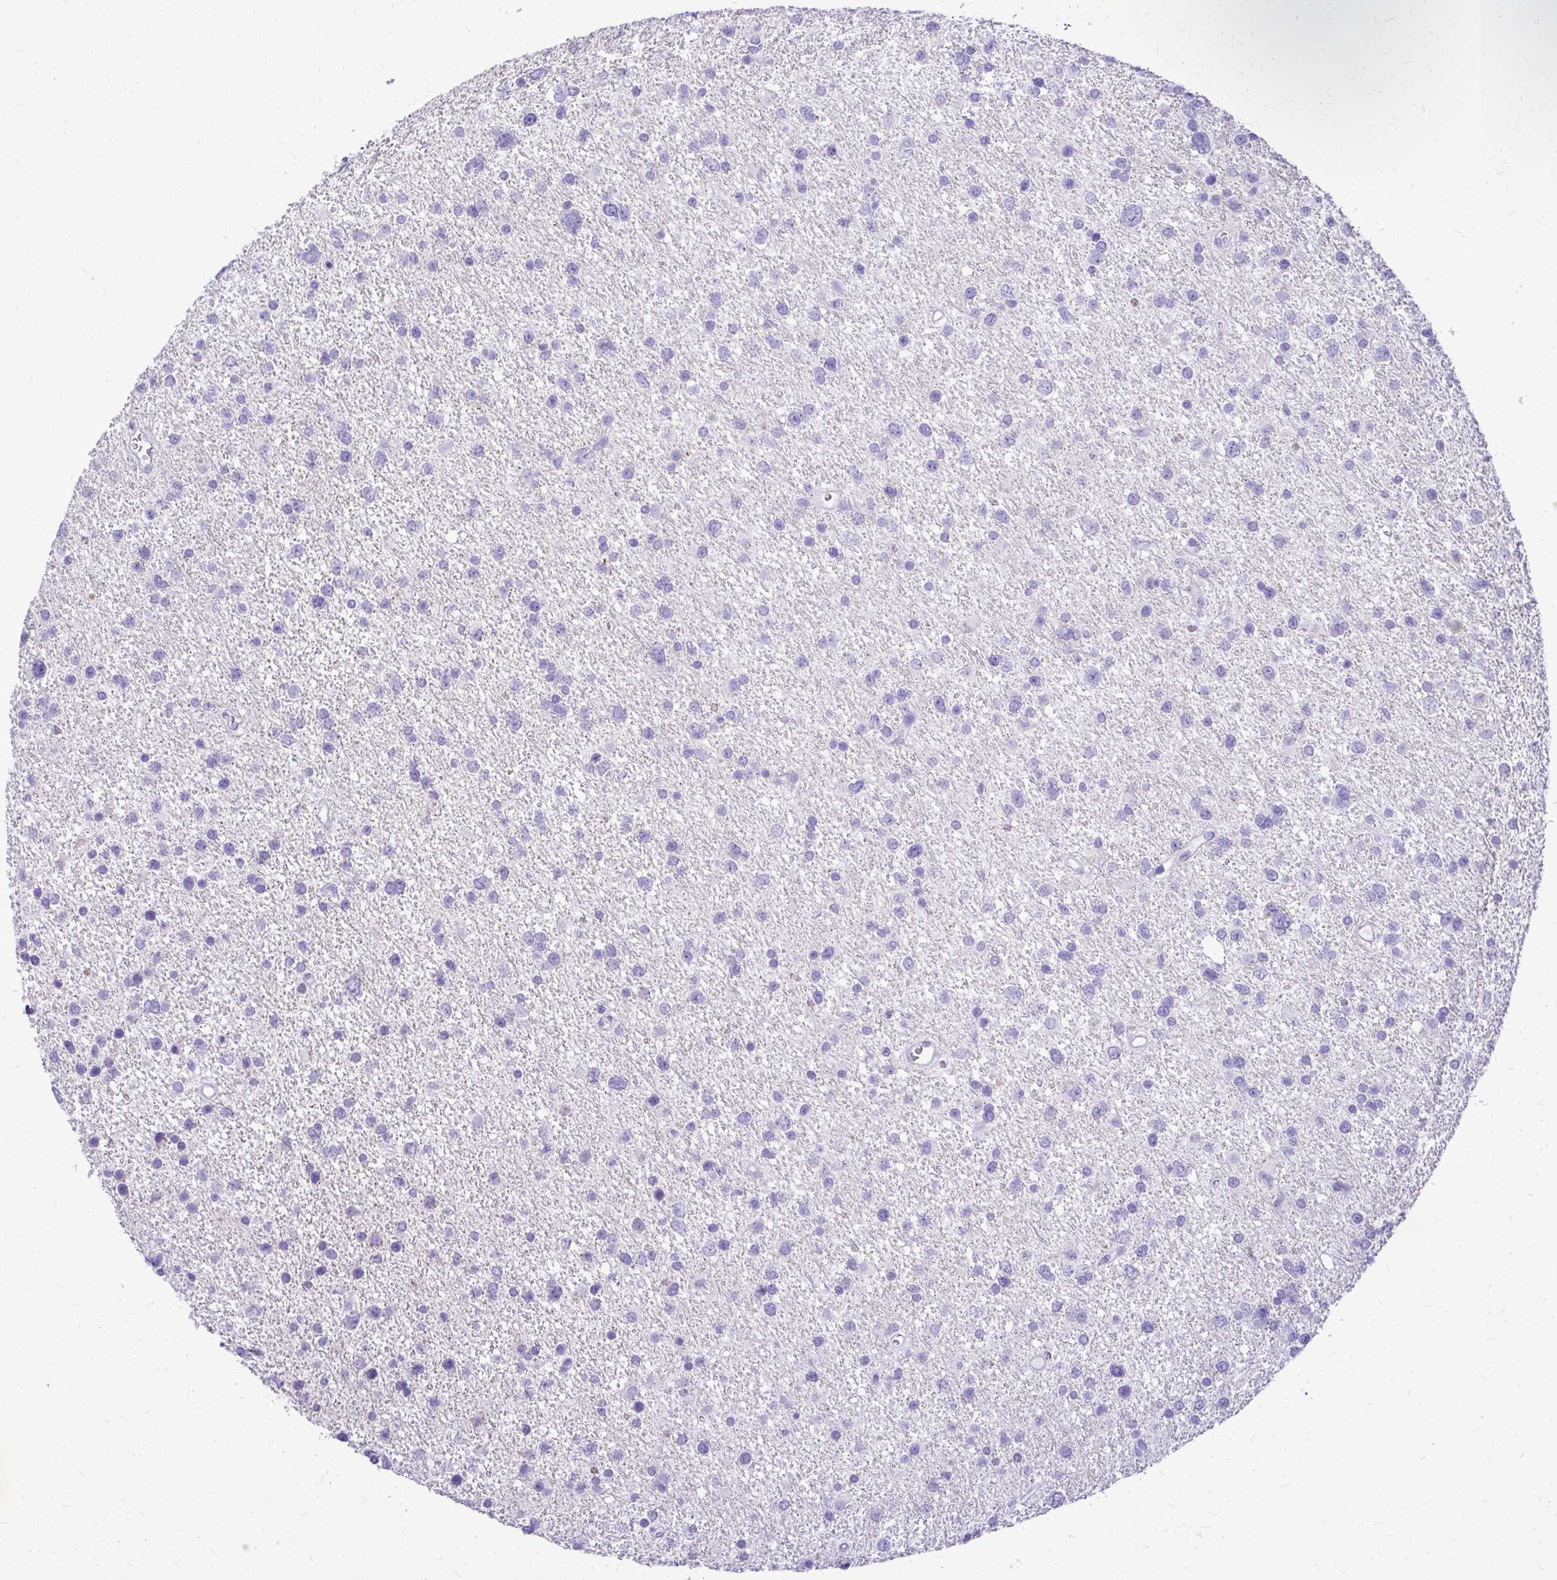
{"staining": {"intensity": "negative", "quantity": "none", "location": "none"}, "tissue": "glioma", "cell_type": "Tumor cells", "image_type": "cancer", "snomed": [{"axis": "morphology", "description": "Glioma, malignant, Low grade"}, {"axis": "topography", "description": "Brain"}], "caption": "Immunohistochemistry image of neoplastic tissue: low-grade glioma (malignant) stained with DAB reveals no significant protein expression in tumor cells. Nuclei are stained in blue.", "gene": "PELI3", "patient": {"sex": "female", "age": 55}}